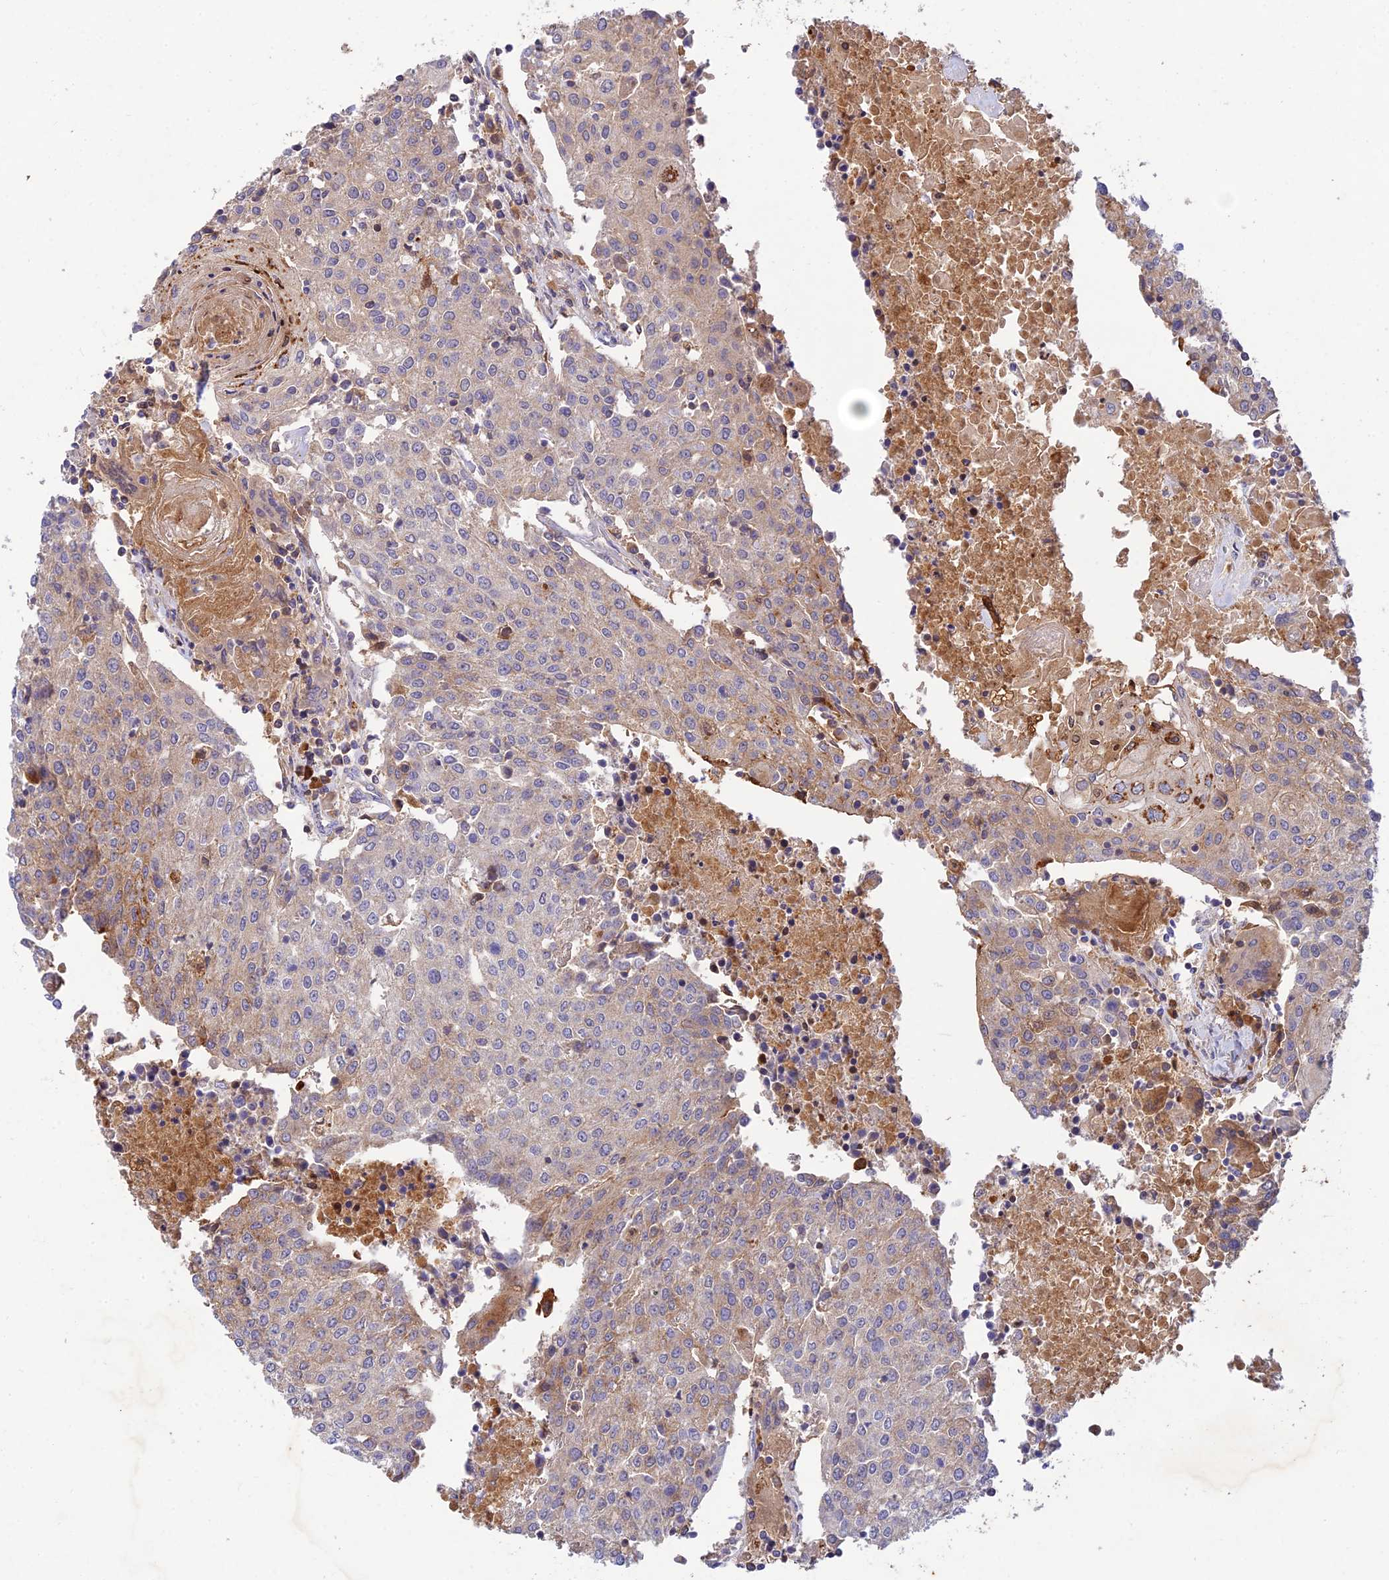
{"staining": {"intensity": "weak", "quantity": "<25%", "location": "cytoplasmic/membranous"}, "tissue": "urothelial cancer", "cell_type": "Tumor cells", "image_type": "cancer", "snomed": [{"axis": "morphology", "description": "Urothelial carcinoma, High grade"}, {"axis": "topography", "description": "Urinary bladder"}], "caption": "Immunohistochemistry (IHC) histopathology image of neoplastic tissue: human urothelial carcinoma (high-grade) stained with DAB shows no significant protein staining in tumor cells.", "gene": "ACSM5", "patient": {"sex": "female", "age": 85}}